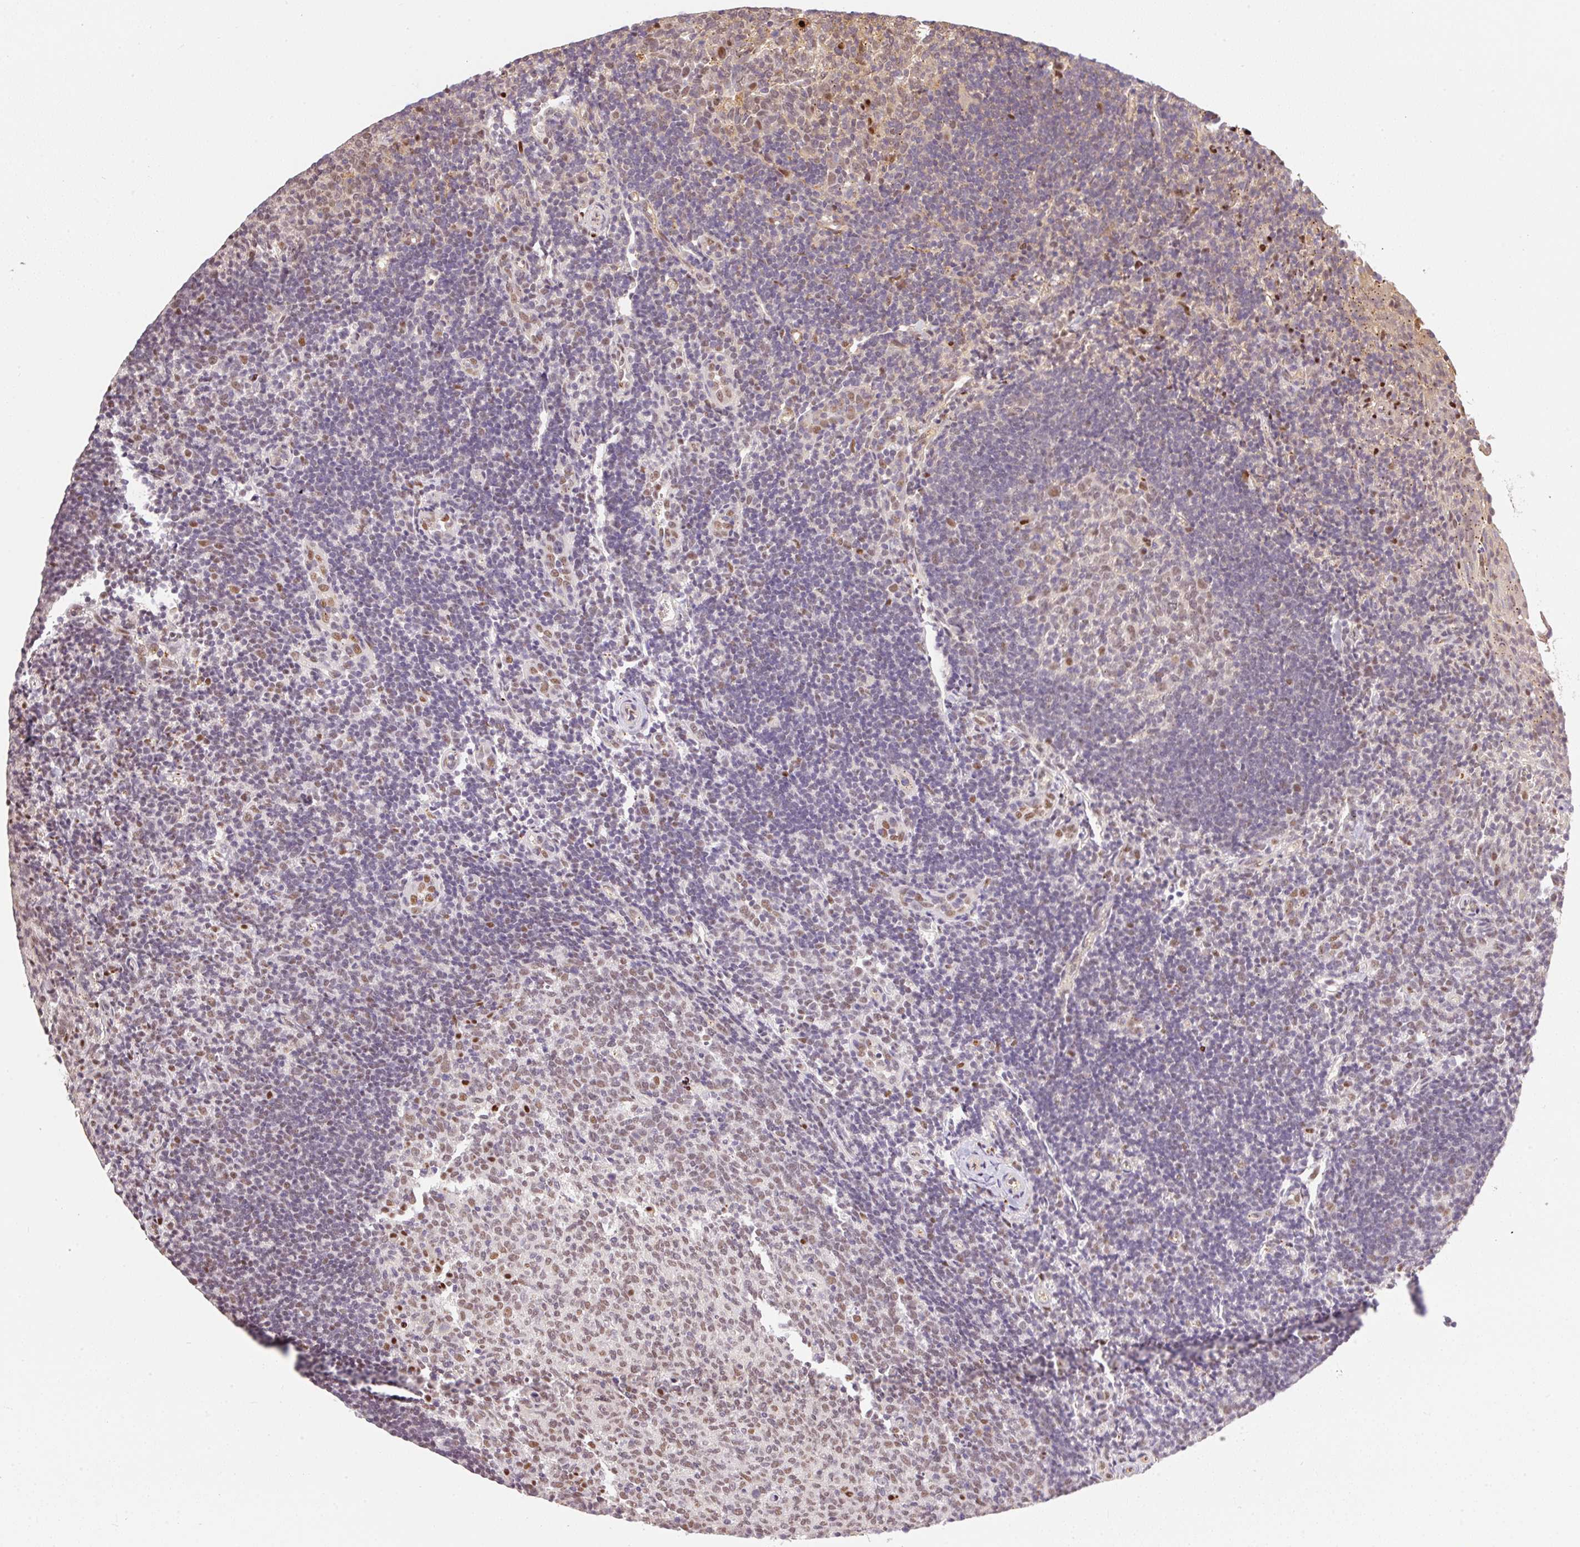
{"staining": {"intensity": "strong", "quantity": "25%-75%", "location": "nuclear"}, "tissue": "tonsil", "cell_type": "Germinal center cells", "image_type": "normal", "snomed": [{"axis": "morphology", "description": "Normal tissue, NOS"}, {"axis": "topography", "description": "Tonsil"}], "caption": "High-magnification brightfield microscopy of normal tonsil stained with DAB (brown) and counterstained with hematoxylin (blue). germinal center cells exhibit strong nuclear positivity is identified in about25%-75% of cells. (Stains: DAB (3,3'-diaminobenzidine) in brown, nuclei in blue, Microscopy: brightfield microscopy at high magnification).", "gene": "GPR139", "patient": {"sex": "female", "age": 10}}